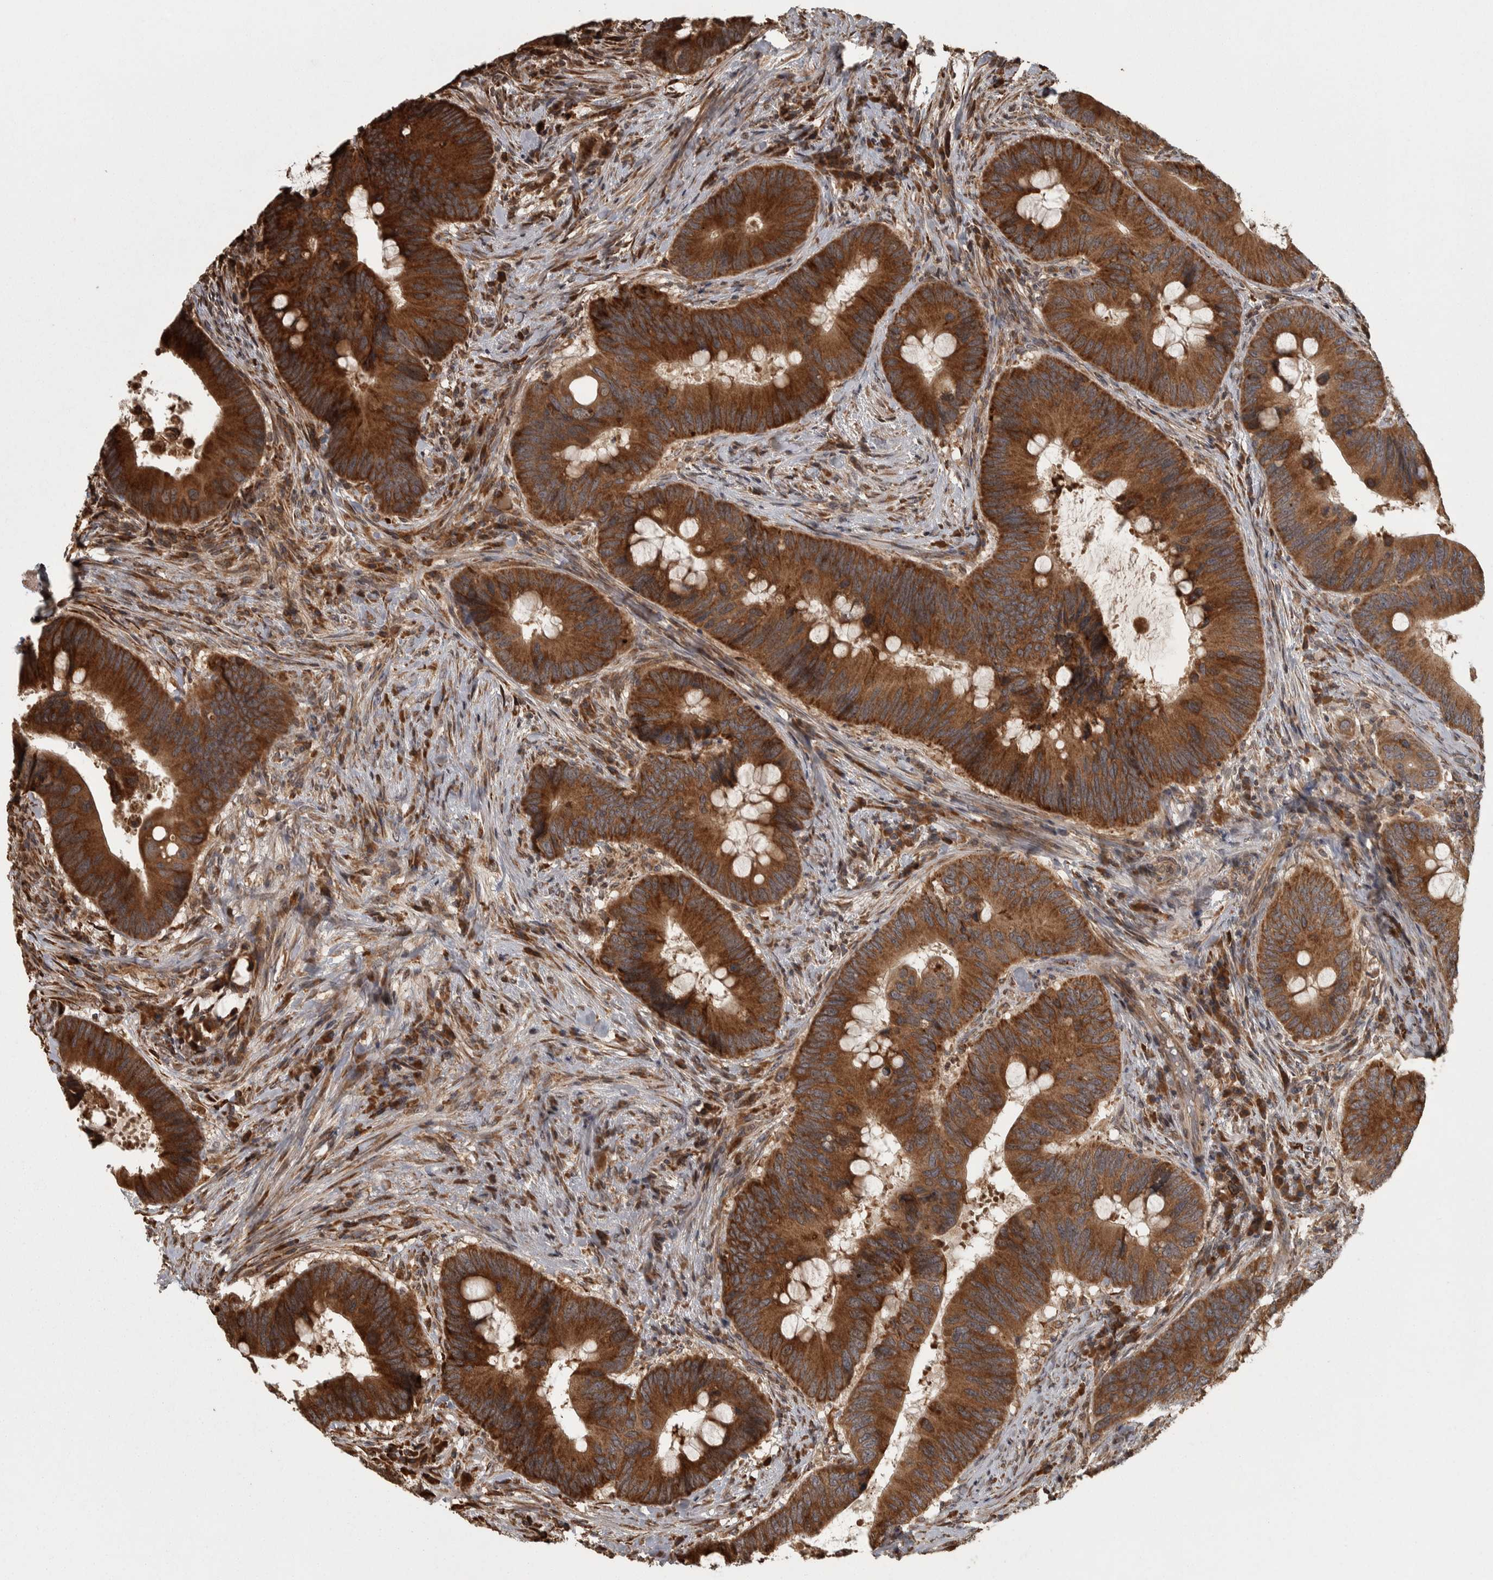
{"staining": {"intensity": "strong", "quantity": ">75%", "location": "cytoplasmic/membranous"}, "tissue": "colorectal cancer", "cell_type": "Tumor cells", "image_type": "cancer", "snomed": [{"axis": "morphology", "description": "Adenocarcinoma, NOS"}, {"axis": "topography", "description": "Colon"}], "caption": "Adenocarcinoma (colorectal) stained with IHC exhibits strong cytoplasmic/membranous positivity in about >75% of tumor cells.", "gene": "AGBL3", "patient": {"sex": "male", "age": 71}}